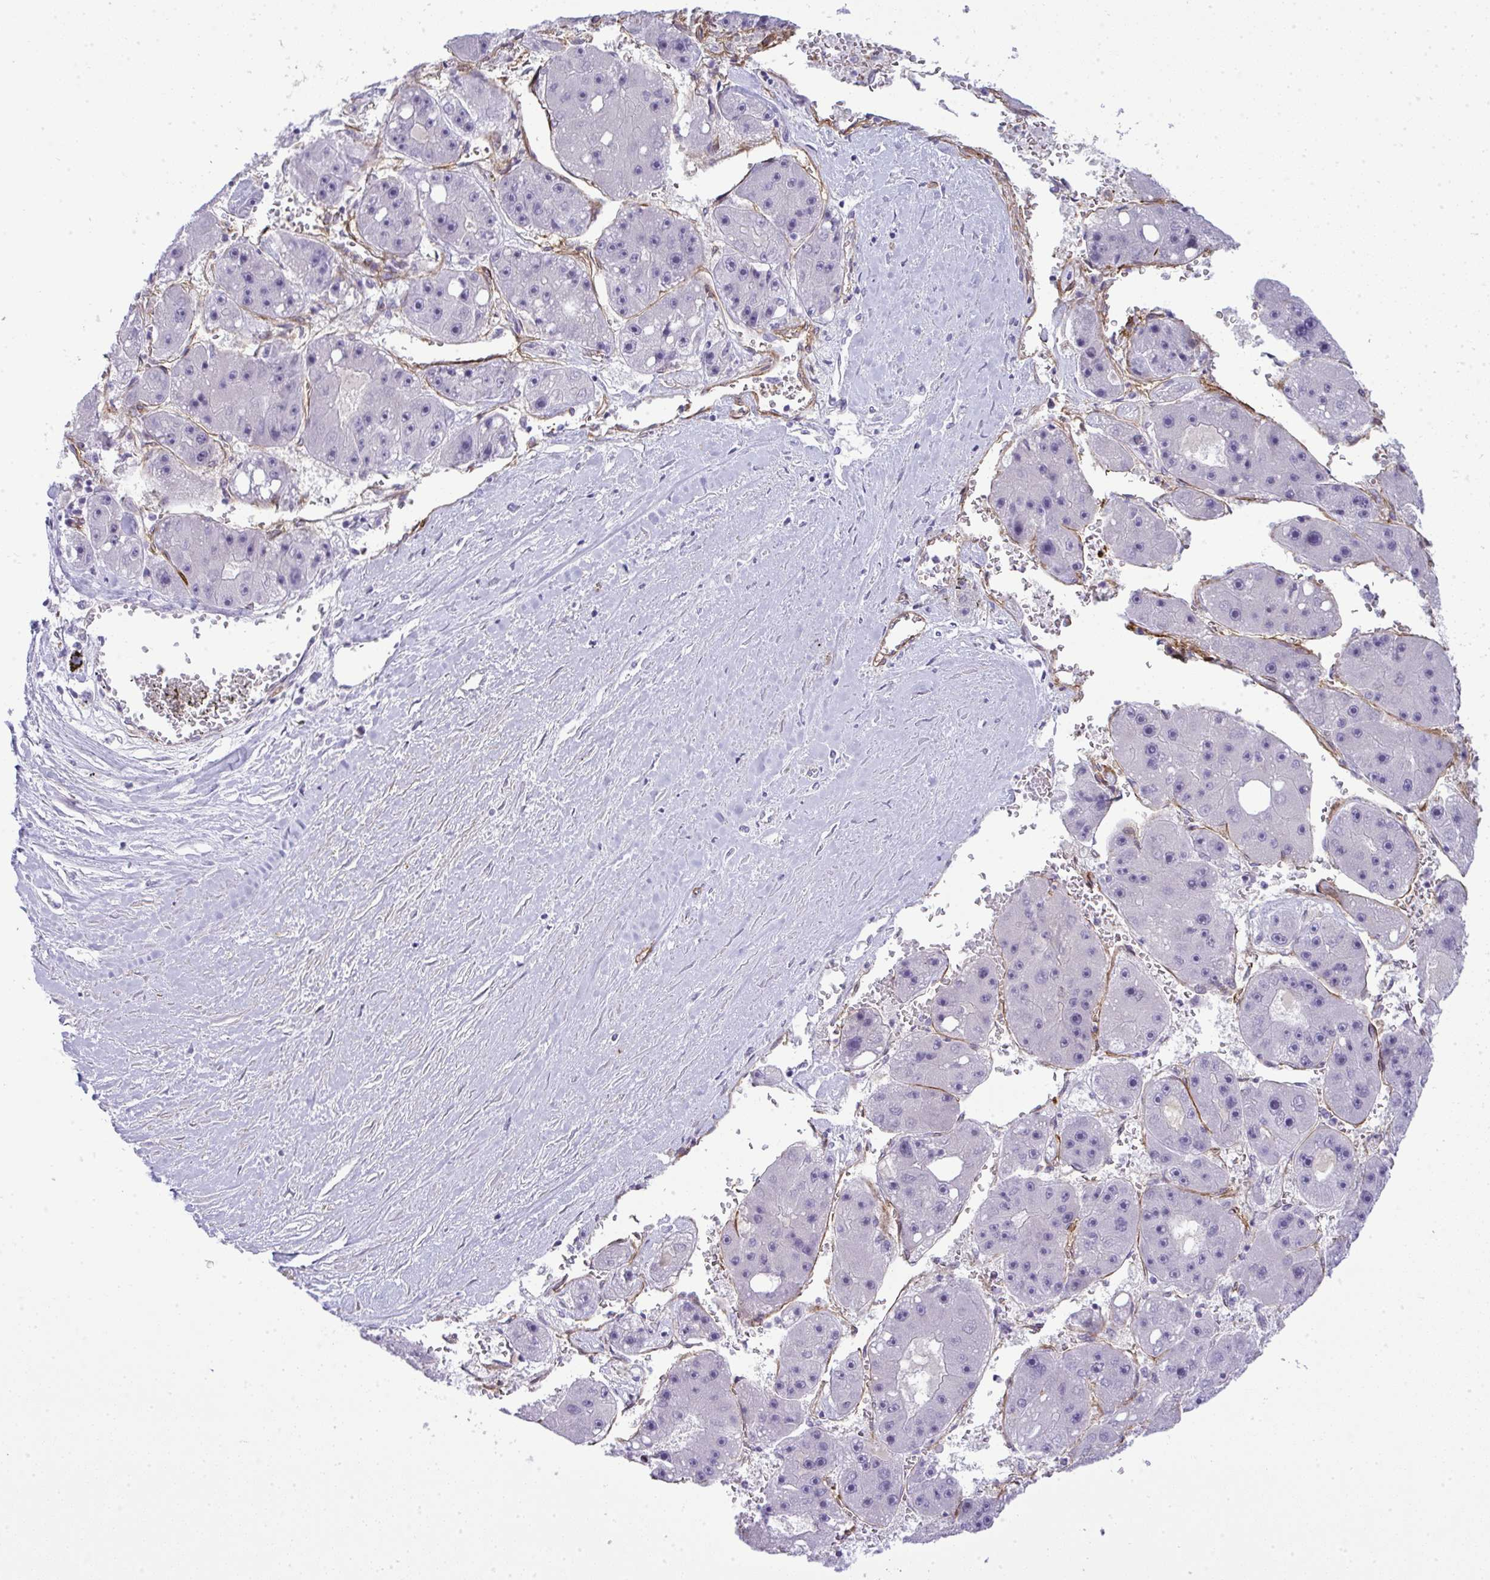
{"staining": {"intensity": "negative", "quantity": "none", "location": "none"}, "tissue": "liver cancer", "cell_type": "Tumor cells", "image_type": "cancer", "snomed": [{"axis": "morphology", "description": "Carcinoma, Hepatocellular, NOS"}, {"axis": "topography", "description": "Liver"}], "caption": "An image of human liver hepatocellular carcinoma is negative for staining in tumor cells. (Brightfield microscopy of DAB (3,3'-diaminobenzidine) immunohistochemistry (IHC) at high magnification).", "gene": "UBE2S", "patient": {"sex": "female", "age": 61}}